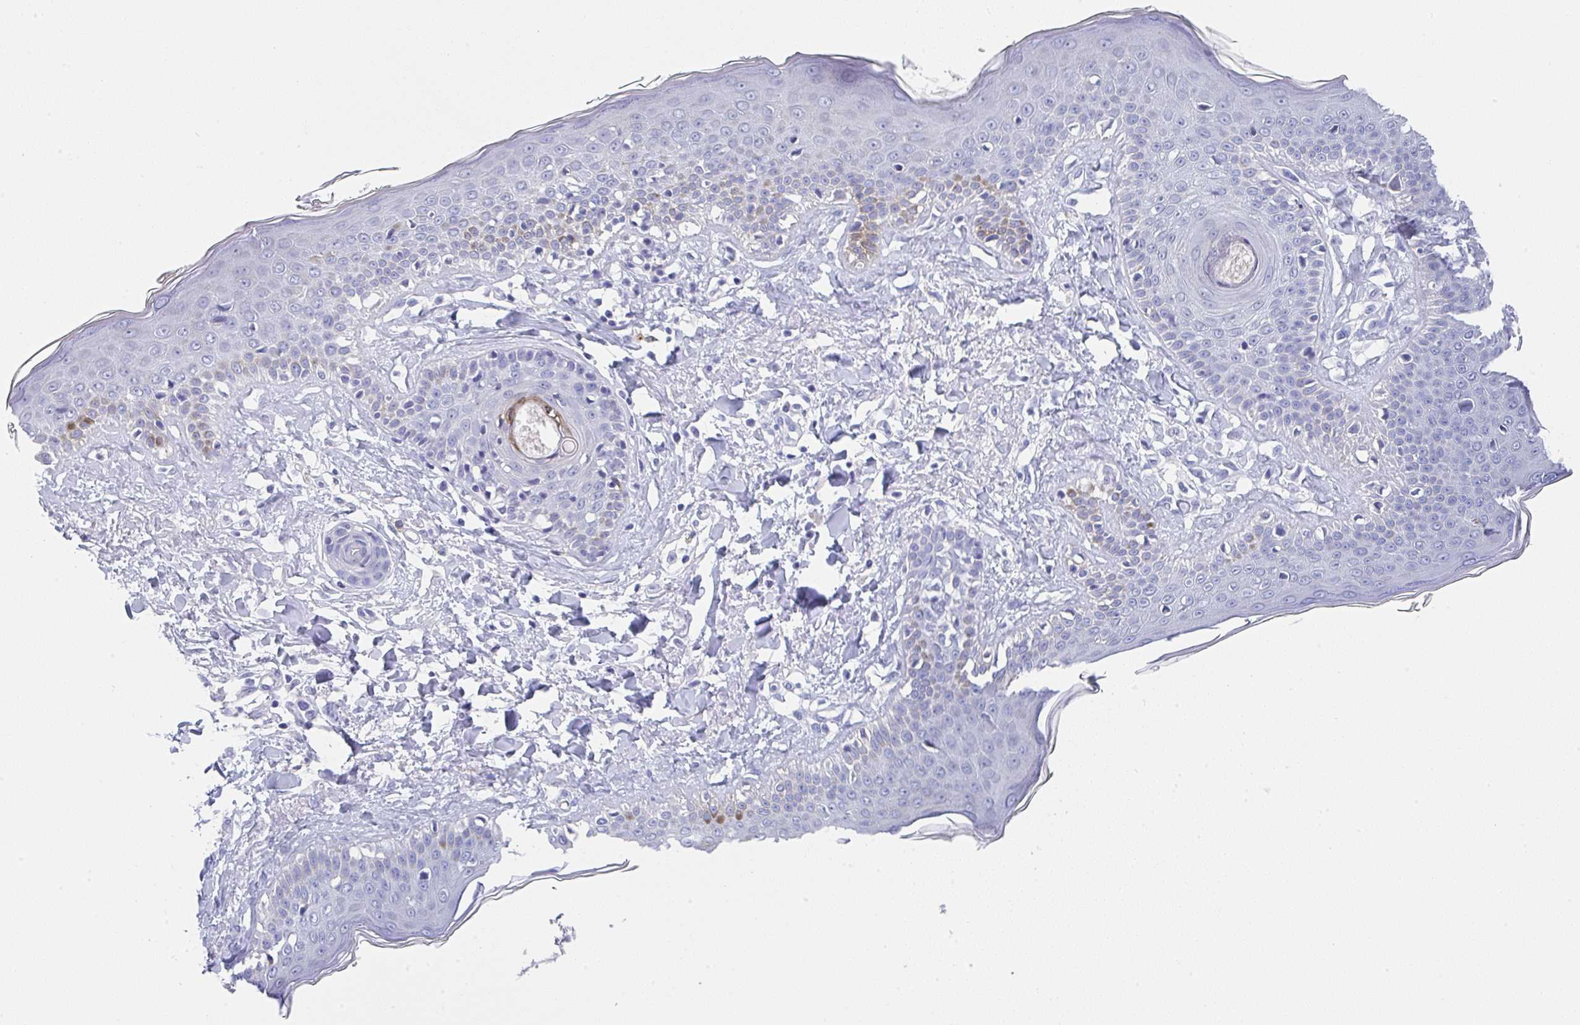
{"staining": {"intensity": "negative", "quantity": "none", "location": "none"}, "tissue": "skin cancer", "cell_type": "Tumor cells", "image_type": "cancer", "snomed": [{"axis": "morphology", "description": "Basal cell carcinoma"}, {"axis": "topography", "description": "Skin"}], "caption": "A histopathology image of skin cancer (basal cell carcinoma) stained for a protein displays no brown staining in tumor cells.", "gene": "TNFRSF8", "patient": {"sex": "male", "age": 73}}